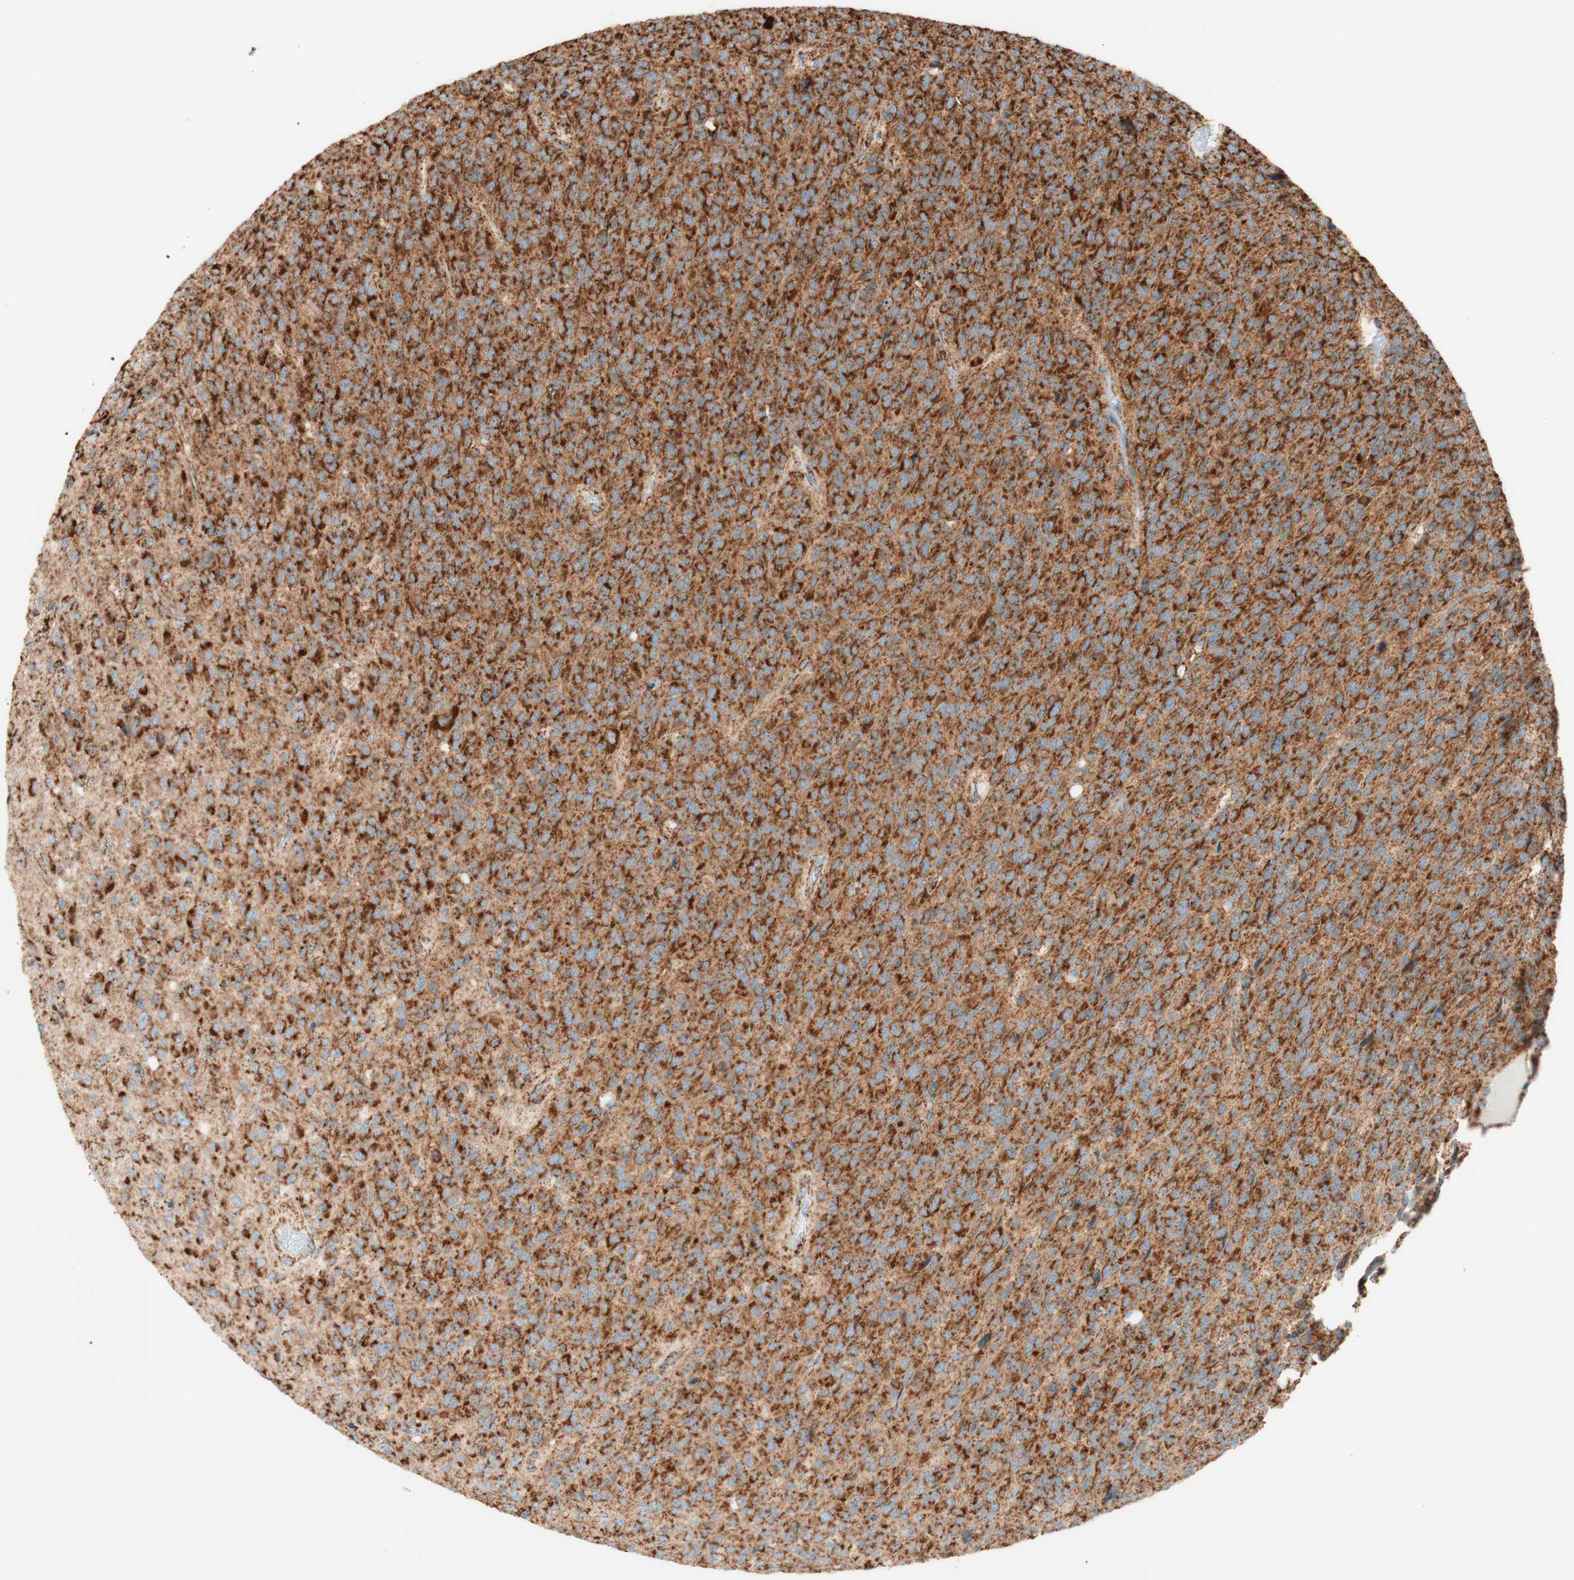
{"staining": {"intensity": "strong", "quantity": ">75%", "location": "cytoplasmic/membranous"}, "tissue": "glioma", "cell_type": "Tumor cells", "image_type": "cancer", "snomed": [{"axis": "morphology", "description": "Glioma, malignant, High grade"}, {"axis": "topography", "description": "pancreas cauda"}], "caption": "Brown immunohistochemical staining in glioma displays strong cytoplasmic/membranous positivity in approximately >75% of tumor cells.", "gene": "TOMM20", "patient": {"sex": "male", "age": 60}}